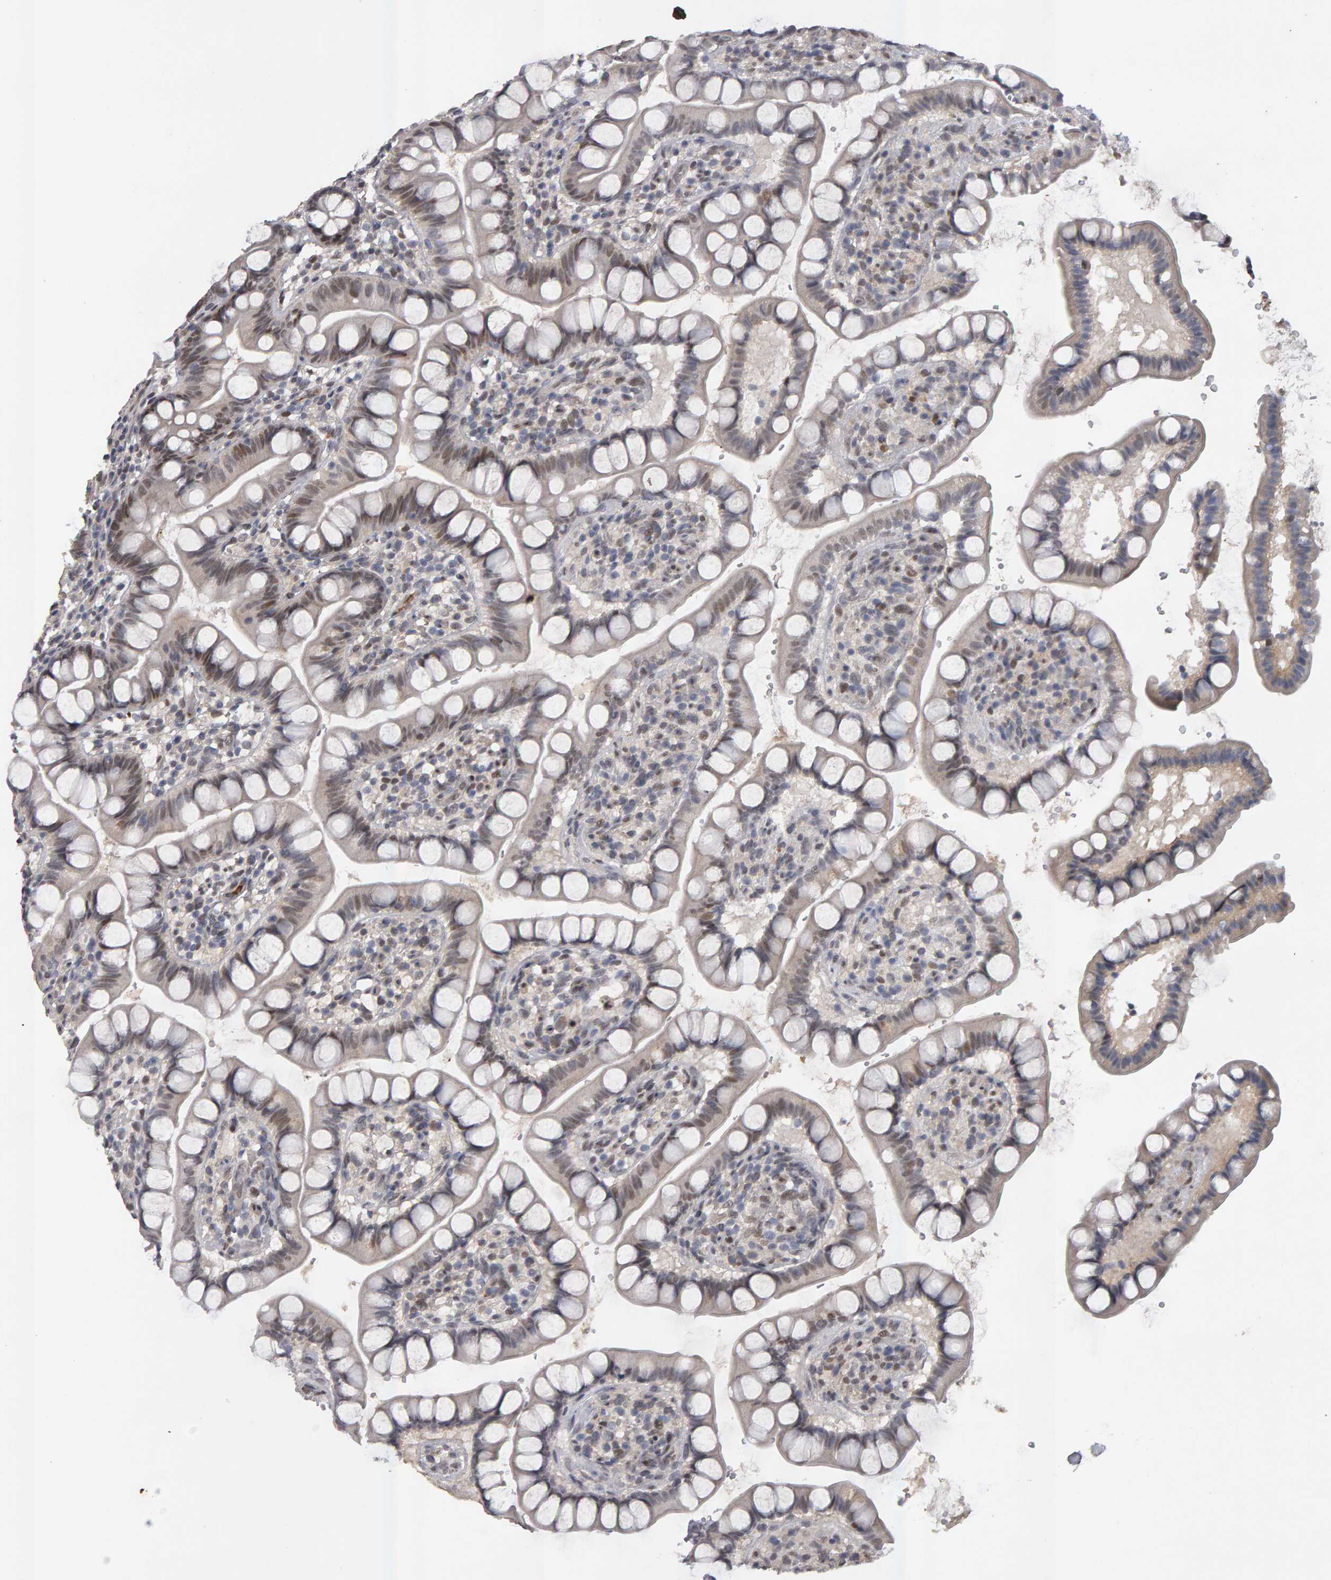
{"staining": {"intensity": "weak", "quantity": "25%-75%", "location": "nuclear"}, "tissue": "small intestine", "cell_type": "Glandular cells", "image_type": "normal", "snomed": [{"axis": "morphology", "description": "Normal tissue, NOS"}, {"axis": "topography", "description": "Small intestine"}], "caption": "Glandular cells reveal weak nuclear positivity in about 25%-75% of cells in benign small intestine.", "gene": "IPO8", "patient": {"sex": "female", "age": 84}}